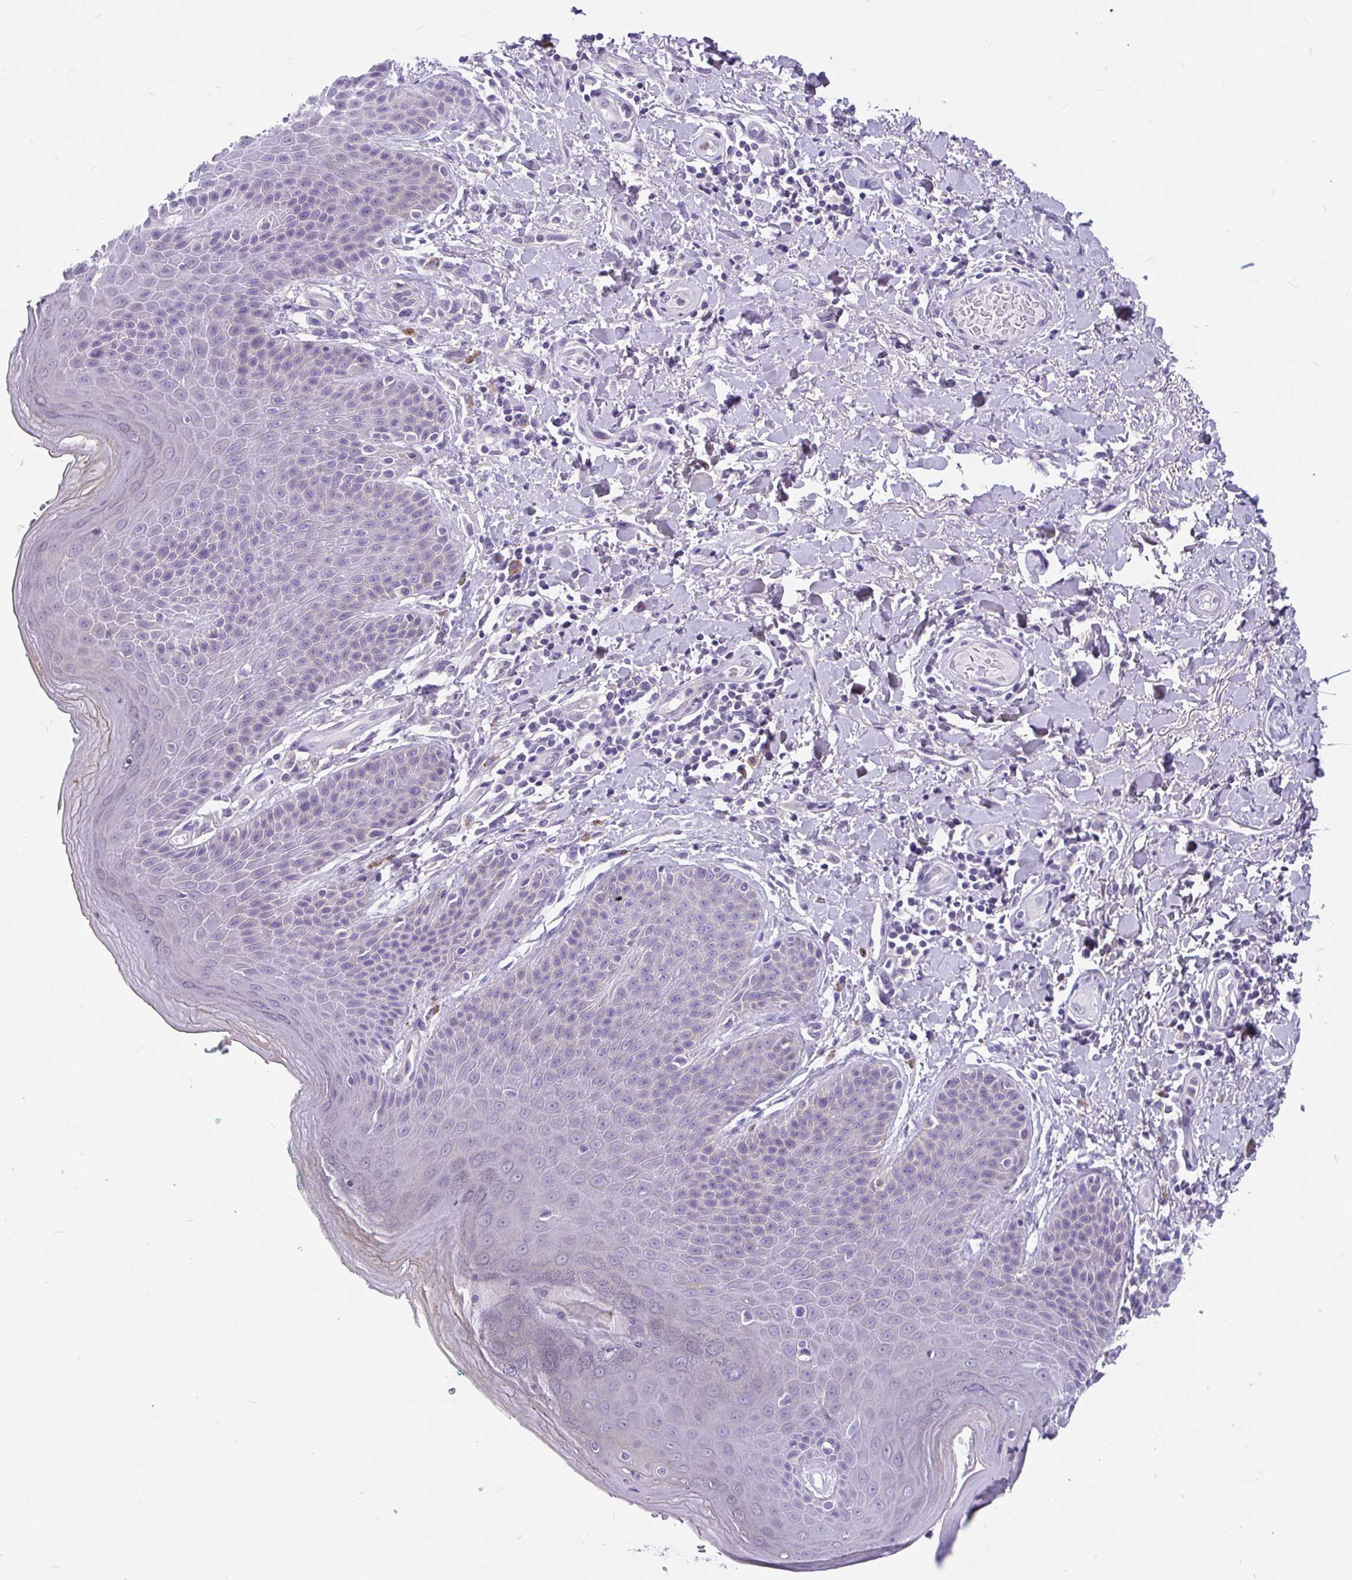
{"staining": {"intensity": "weak", "quantity": "<25%", "location": "cytoplasmic/membranous"}, "tissue": "skin", "cell_type": "Epidermal cells", "image_type": "normal", "snomed": [{"axis": "morphology", "description": "Normal tissue, NOS"}, {"axis": "topography", "description": "Peripheral nerve tissue"}], "caption": "The micrograph demonstrates no staining of epidermal cells in benign skin.", "gene": "KIAA2013", "patient": {"sex": "male", "age": 51}}